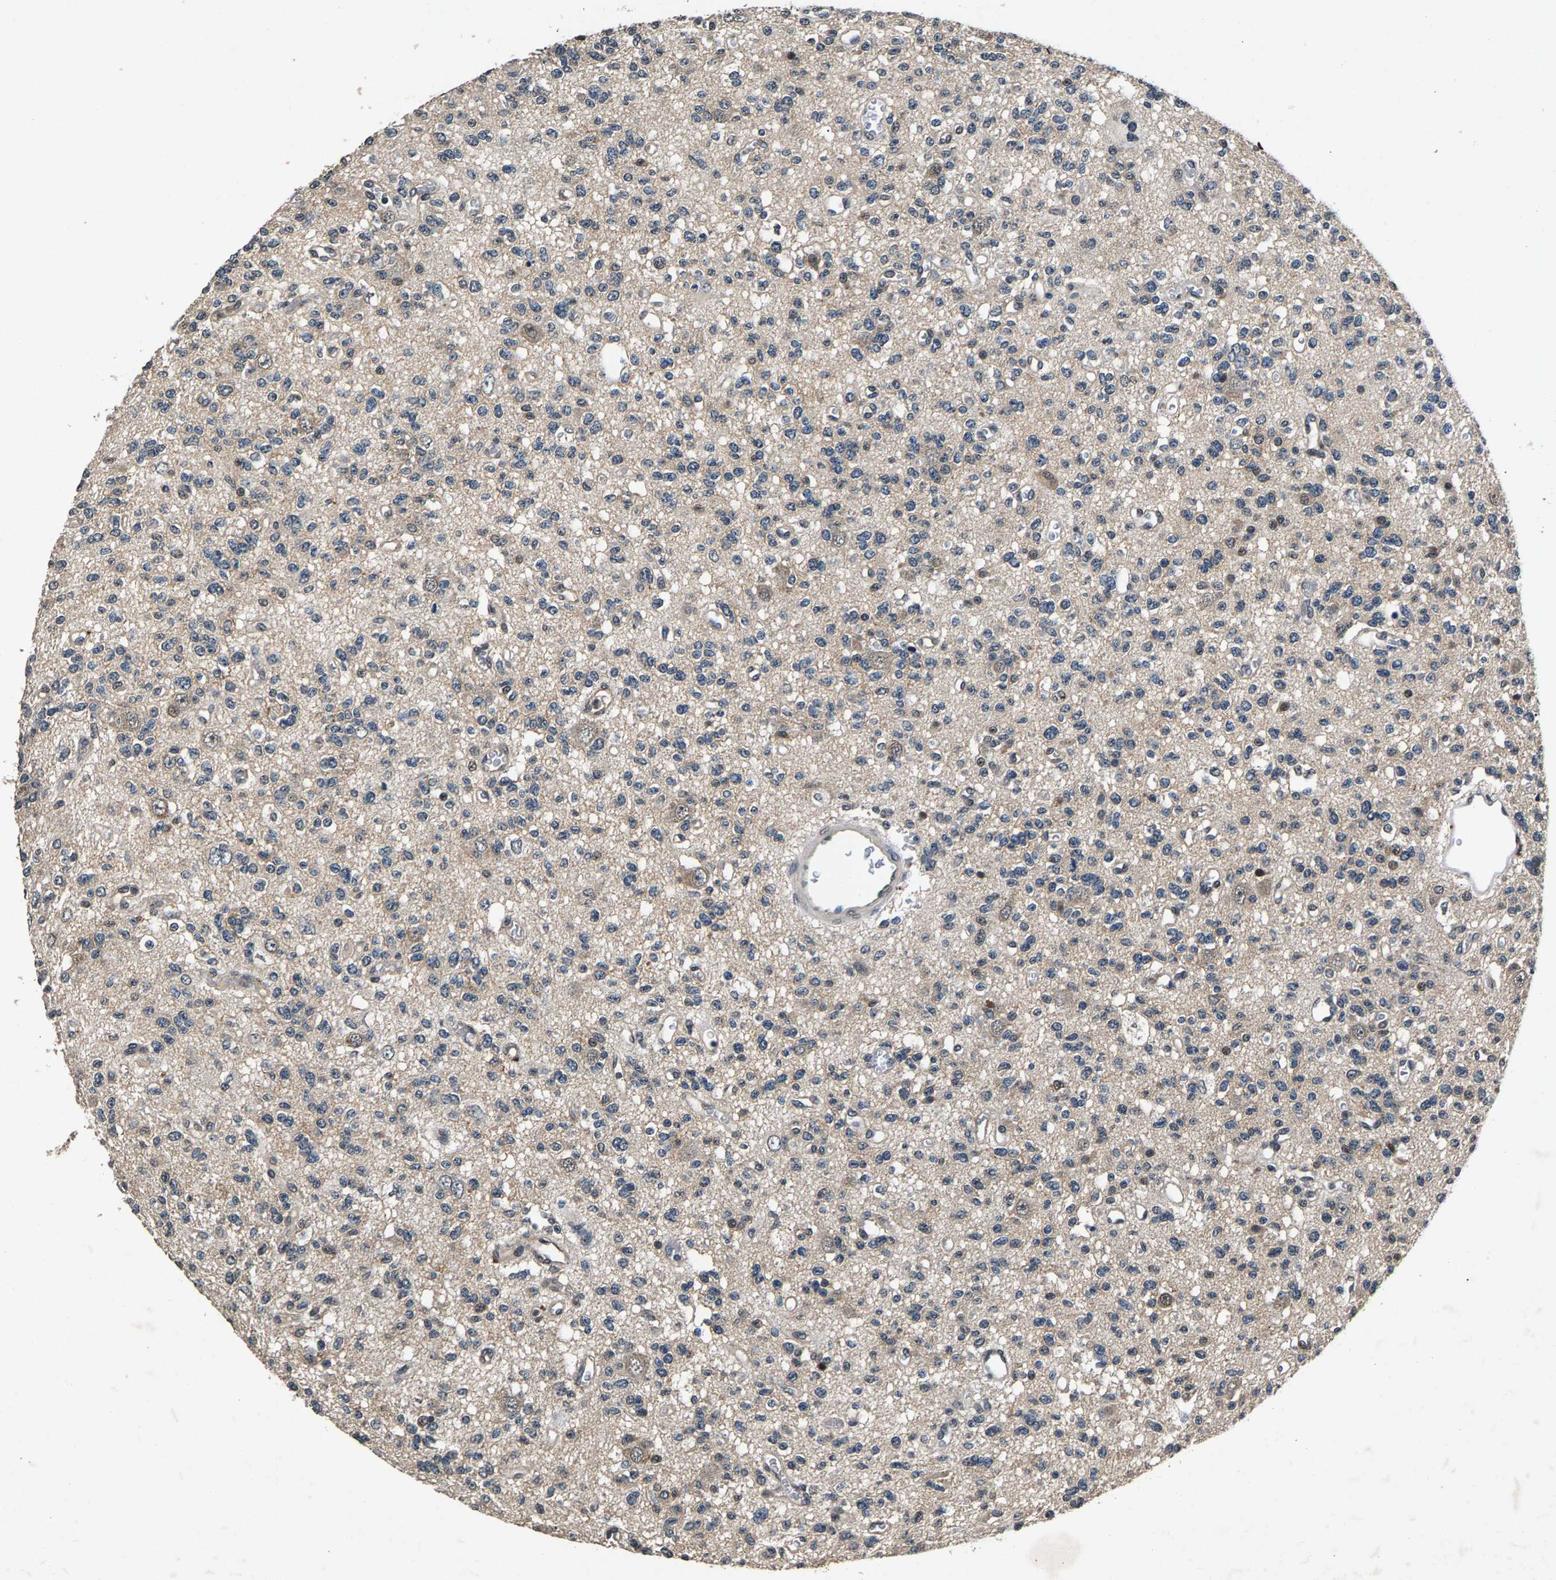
{"staining": {"intensity": "negative", "quantity": "none", "location": "none"}, "tissue": "glioma", "cell_type": "Tumor cells", "image_type": "cancer", "snomed": [{"axis": "morphology", "description": "Glioma, malignant, Low grade"}, {"axis": "topography", "description": "Brain"}], "caption": "The image exhibits no significant positivity in tumor cells of malignant glioma (low-grade).", "gene": "RBM33", "patient": {"sex": "male", "age": 38}}